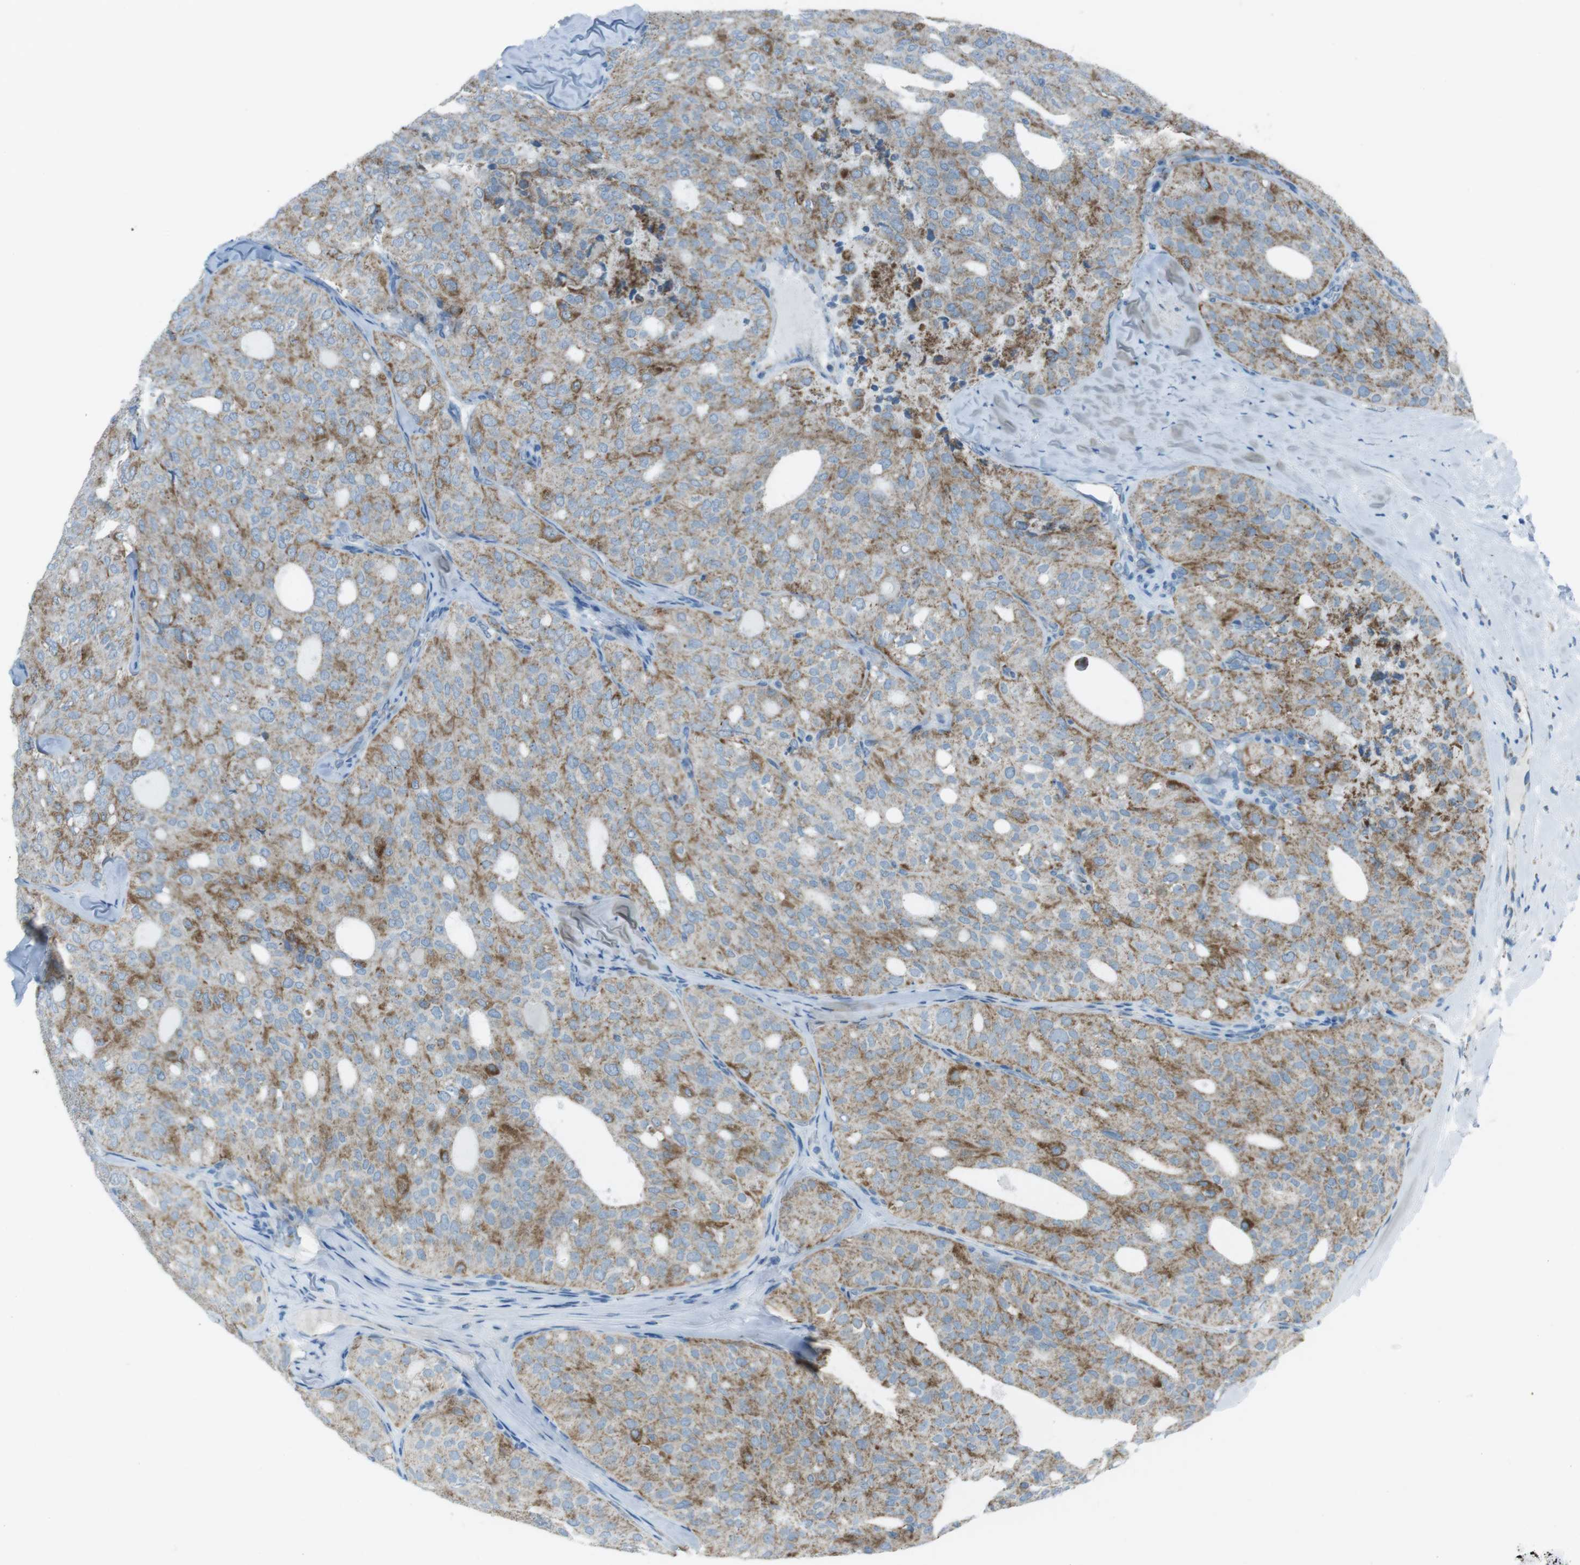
{"staining": {"intensity": "moderate", "quantity": ">75%", "location": "cytoplasmic/membranous"}, "tissue": "thyroid cancer", "cell_type": "Tumor cells", "image_type": "cancer", "snomed": [{"axis": "morphology", "description": "Follicular adenoma carcinoma, NOS"}, {"axis": "topography", "description": "Thyroid gland"}], "caption": "Protein expression analysis of follicular adenoma carcinoma (thyroid) exhibits moderate cytoplasmic/membranous expression in approximately >75% of tumor cells.", "gene": "DNAJA3", "patient": {"sex": "male", "age": 75}}